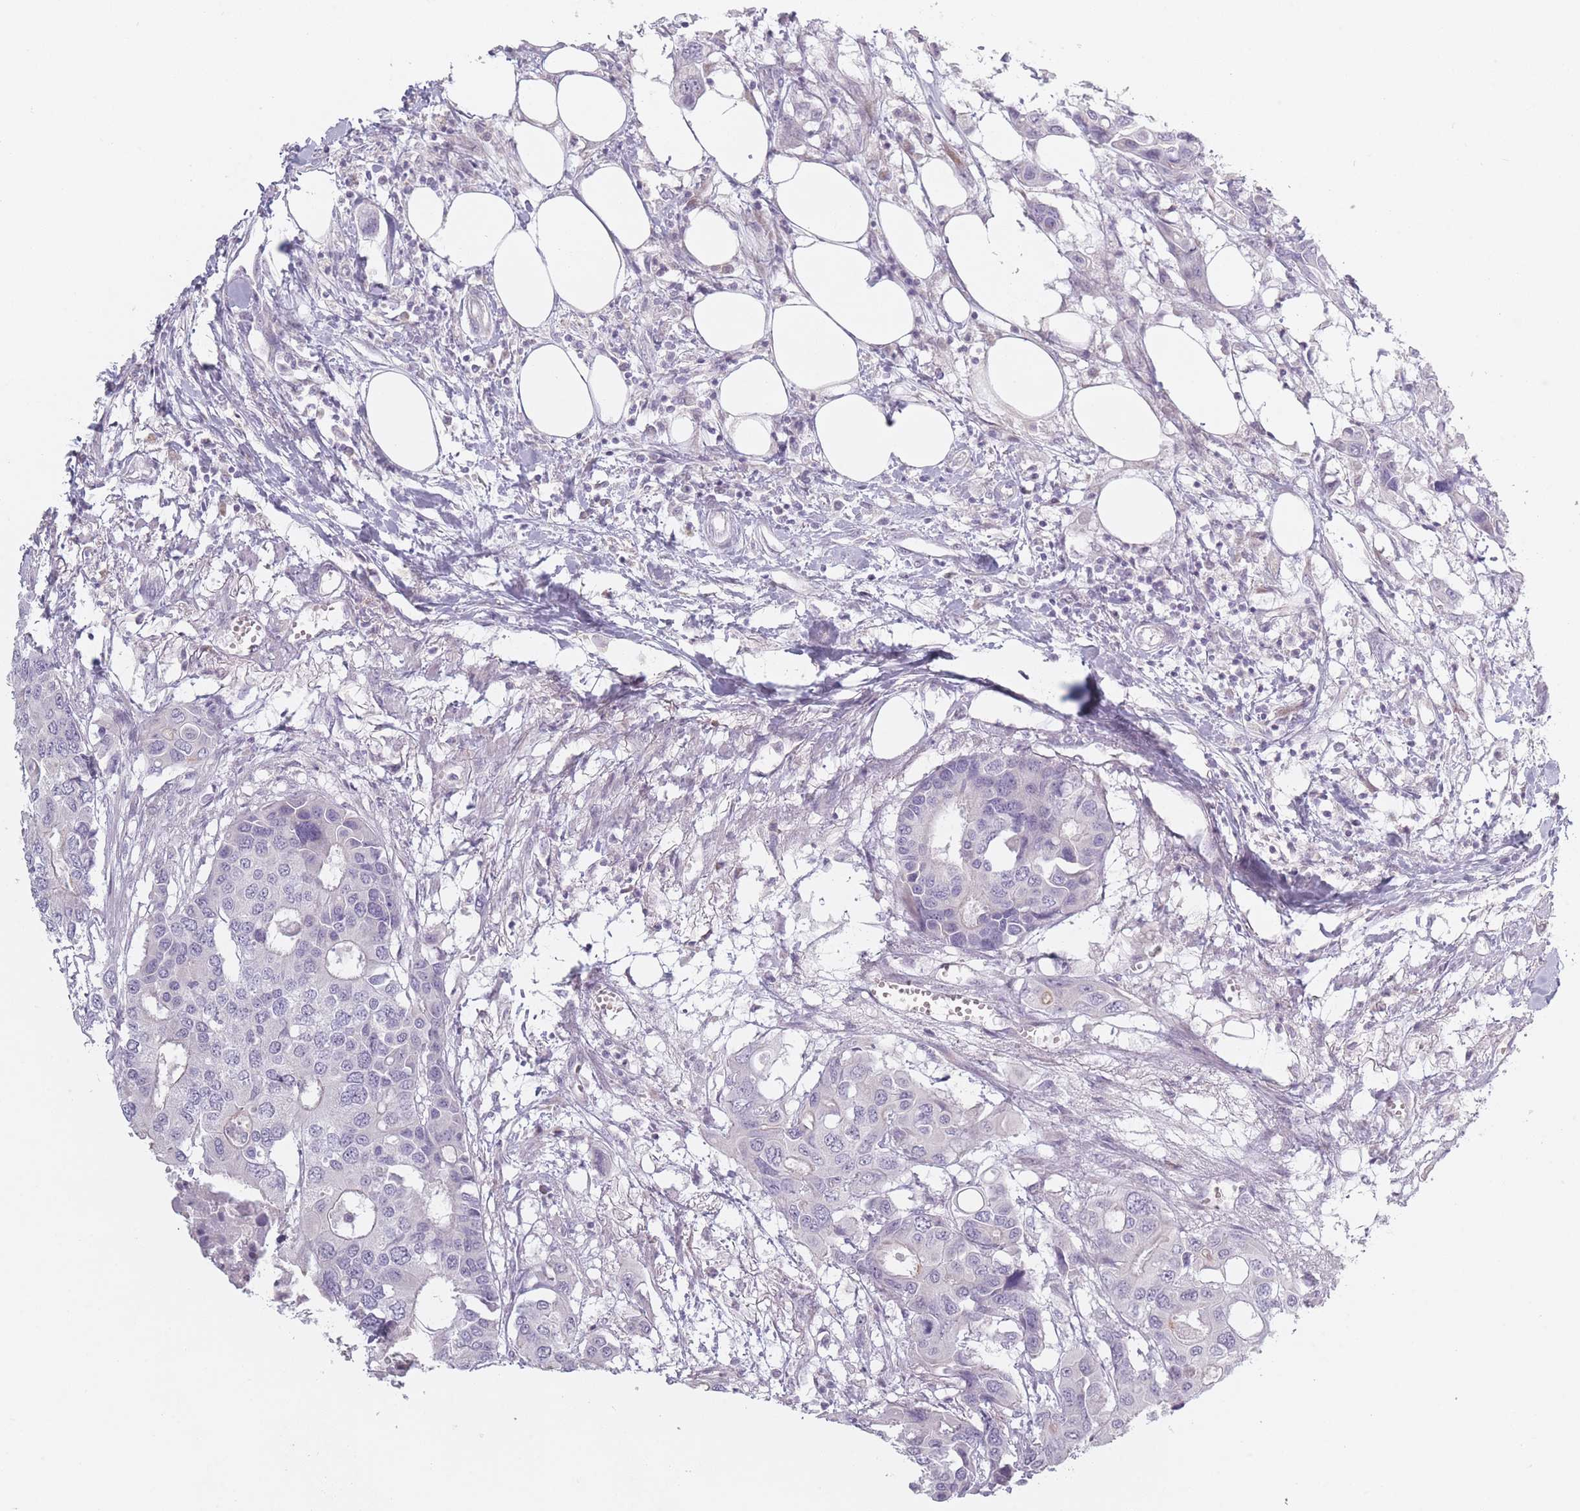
{"staining": {"intensity": "negative", "quantity": "none", "location": "none"}, "tissue": "colorectal cancer", "cell_type": "Tumor cells", "image_type": "cancer", "snomed": [{"axis": "morphology", "description": "Adenocarcinoma, NOS"}, {"axis": "topography", "description": "Colon"}], "caption": "Adenocarcinoma (colorectal) was stained to show a protein in brown. There is no significant positivity in tumor cells.", "gene": "RASL10B", "patient": {"sex": "male", "age": 77}}